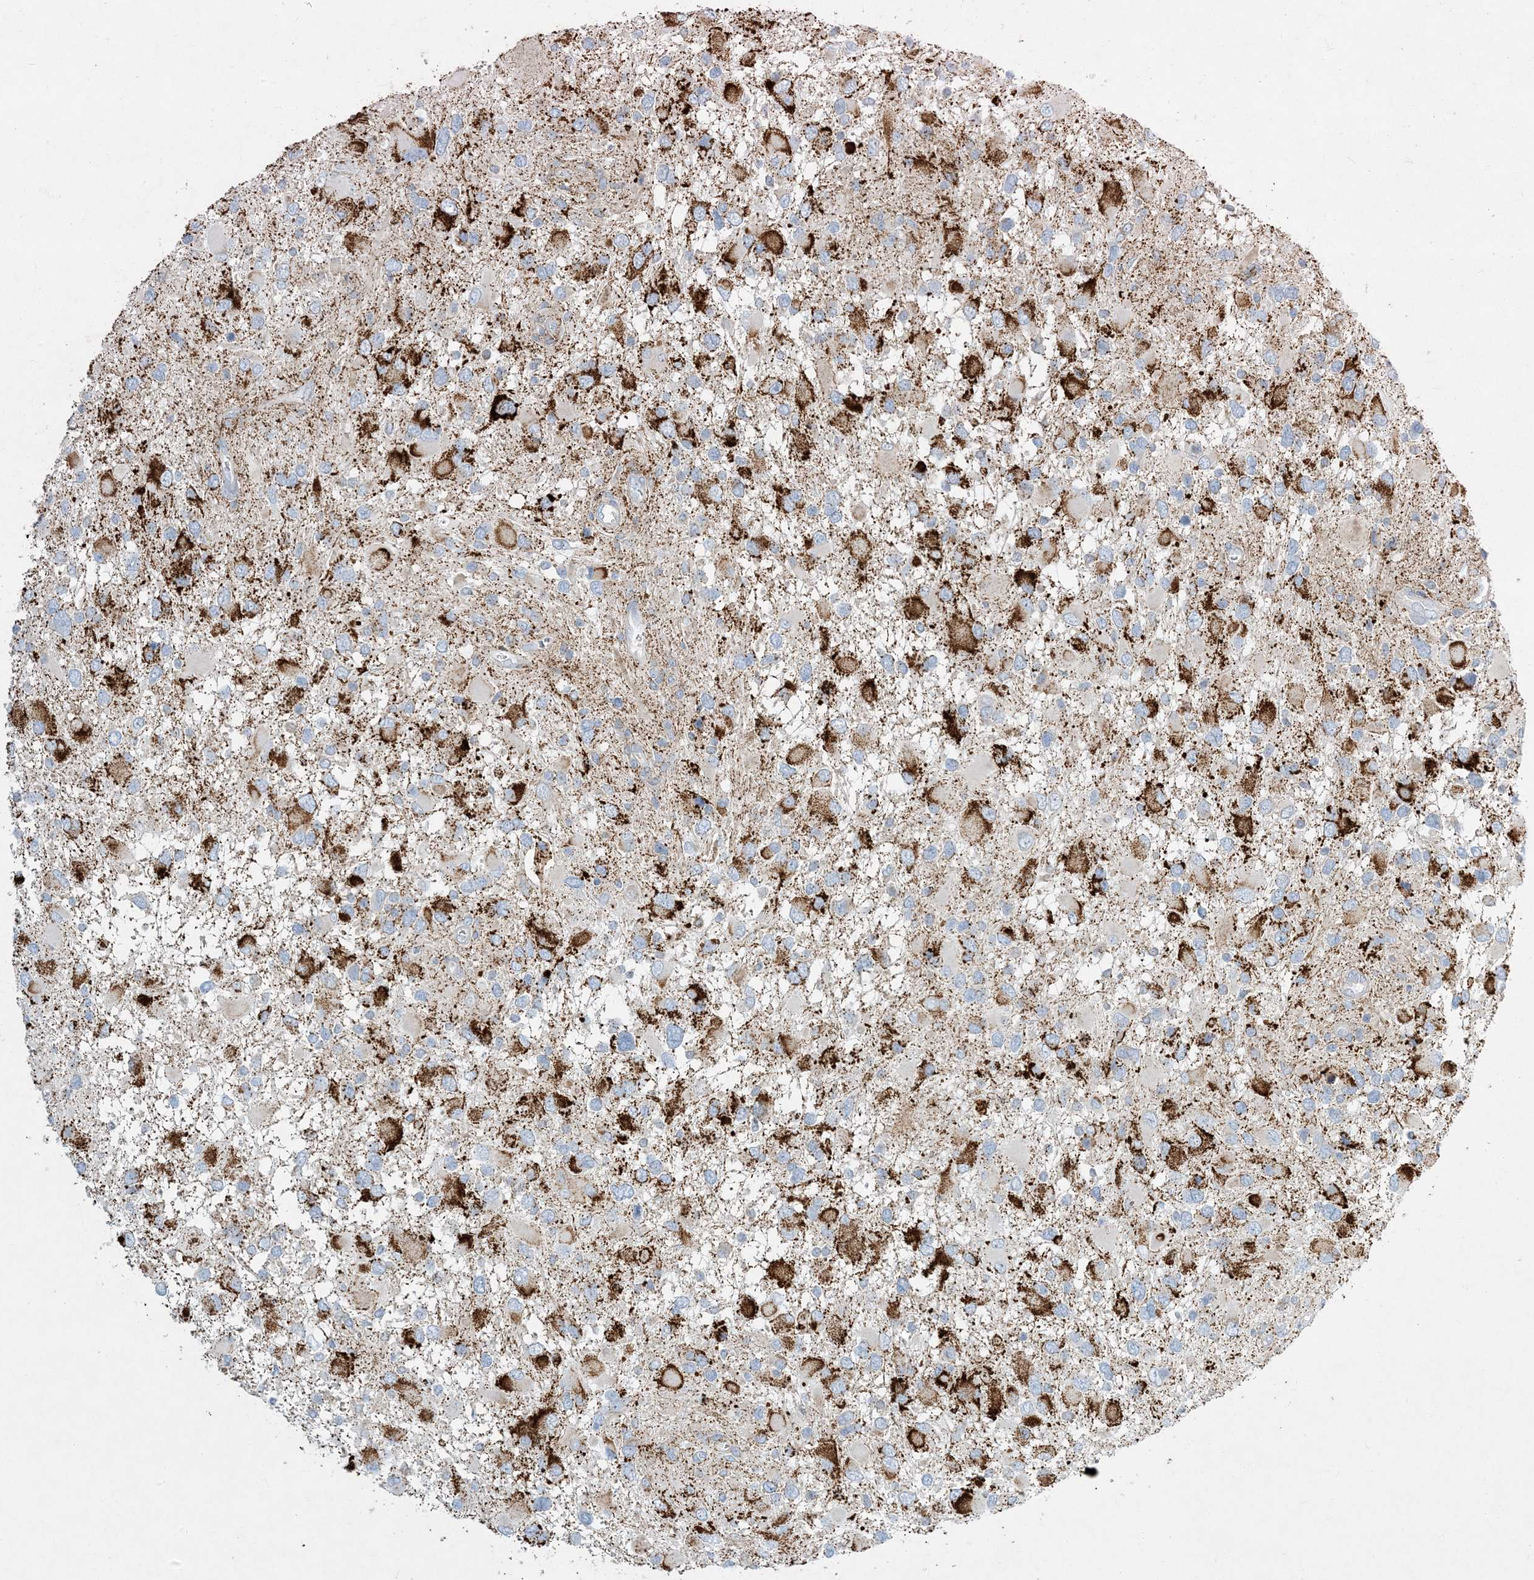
{"staining": {"intensity": "negative", "quantity": "none", "location": "none"}, "tissue": "glioma", "cell_type": "Tumor cells", "image_type": "cancer", "snomed": [{"axis": "morphology", "description": "Glioma, malignant, High grade"}, {"axis": "topography", "description": "Brain"}], "caption": "Glioma stained for a protein using immunohistochemistry reveals no staining tumor cells.", "gene": "LTN1", "patient": {"sex": "male", "age": 53}}